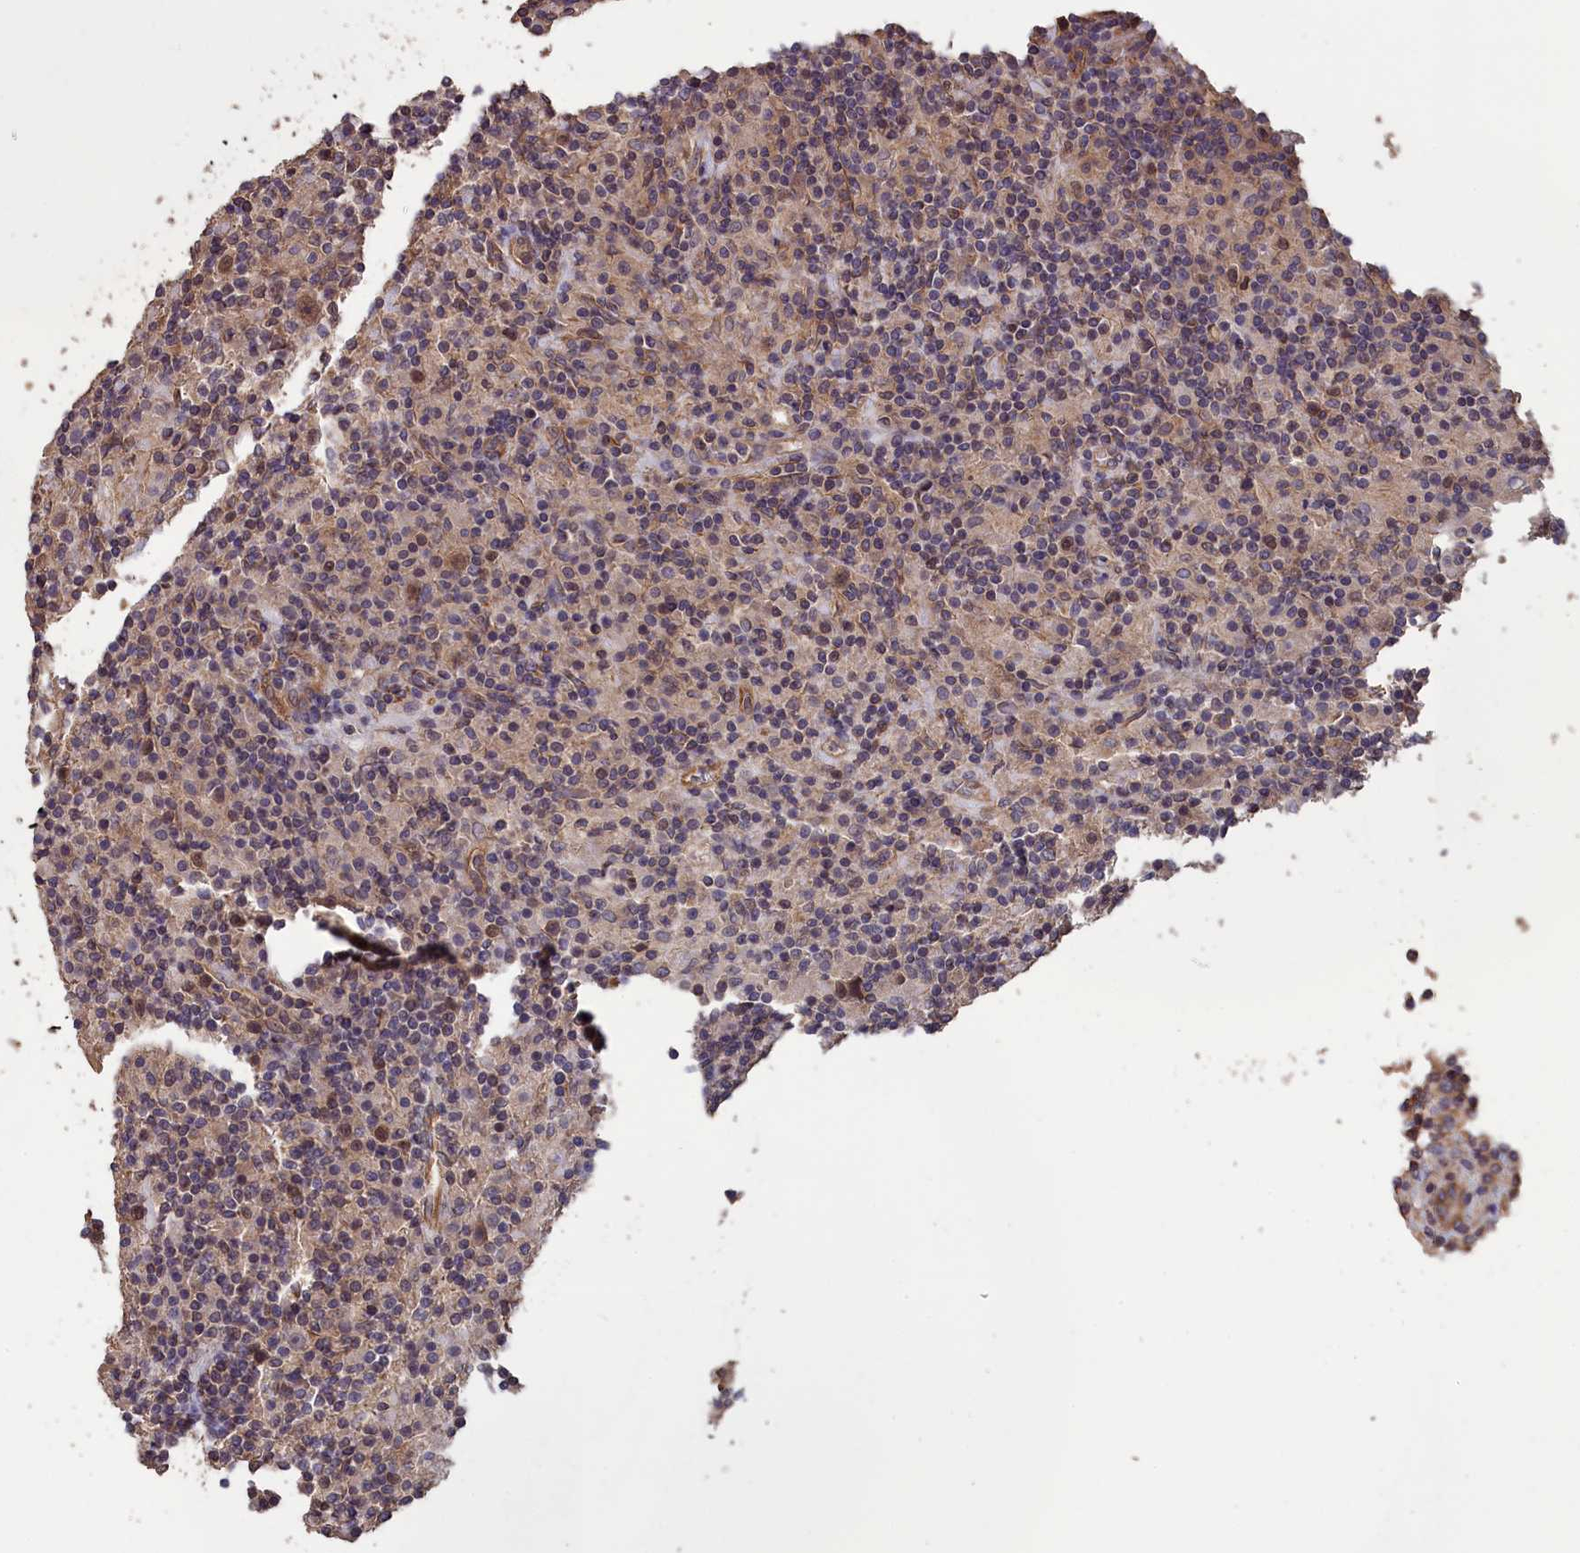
{"staining": {"intensity": "moderate", "quantity": "<25%", "location": "cytoplasmic/membranous,nuclear"}, "tissue": "lymphoma", "cell_type": "Tumor cells", "image_type": "cancer", "snomed": [{"axis": "morphology", "description": "Hodgkin's disease, NOS"}, {"axis": "topography", "description": "Lymph node"}], "caption": "High-magnification brightfield microscopy of Hodgkin's disease stained with DAB (3,3'-diaminobenzidine) (brown) and counterstained with hematoxylin (blue). tumor cells exhibit moderate cytoplasmic/membranous and nuclear staining is identified in about<25% of cells.", "gene": "DAPK3", "patient": {"sex": "male", "age": 70}}